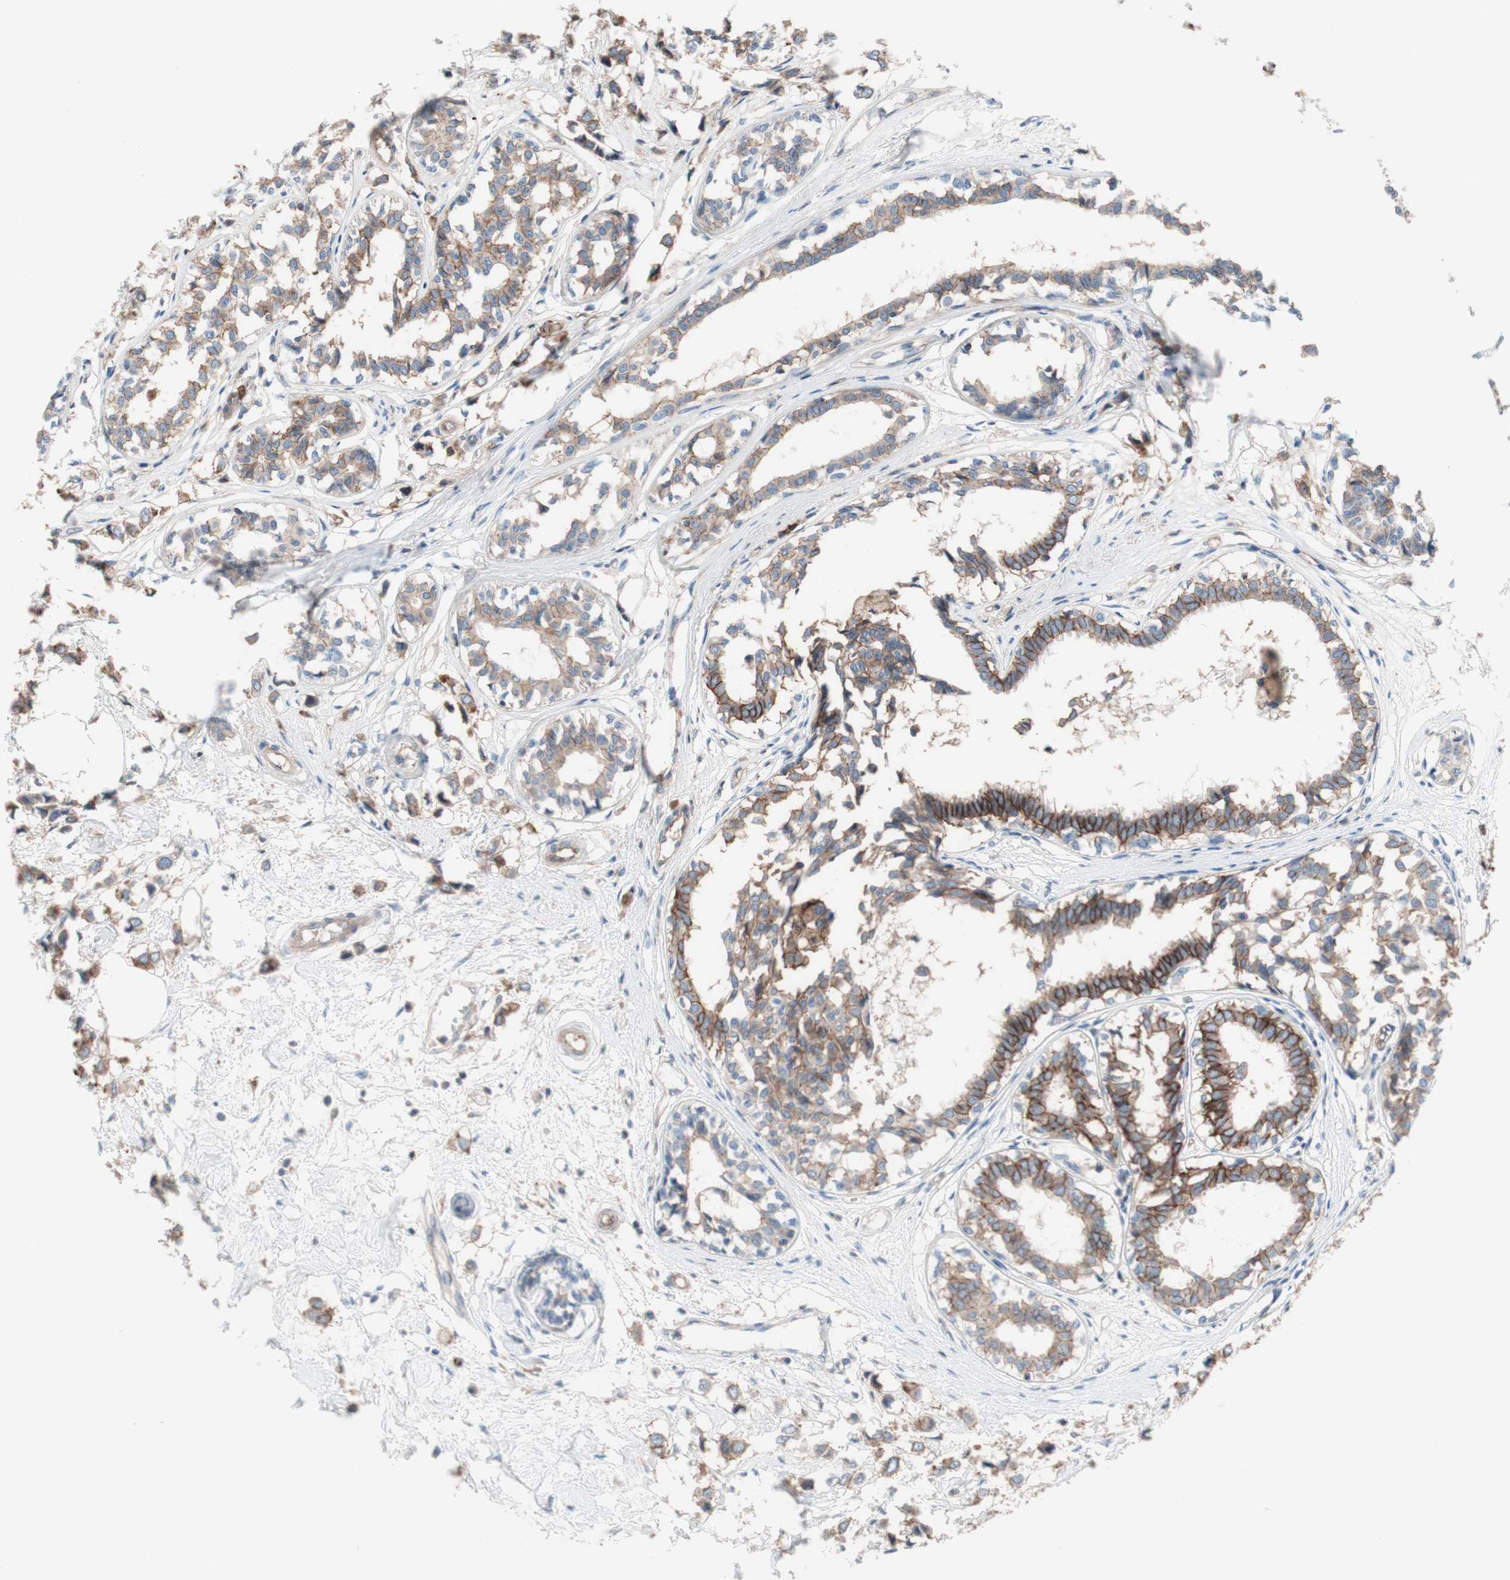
{"staining": {"intensity": "weak", "quantity": ">75%", "location": "cytoplasmic/membranous"}, "tissue": "breast cancer", "cell_type": "Tumor cells", "image_type": "cancer", "snomed": [{"axis": "morphology", "description": "Lobular carcinoma"}, {"axis": "topography", "description": "Breast"}], "caption": "Protein analysis of breast lobular carcinoma tissue shows weak cytoplasmic/membranous expression in approximately >75% of tumor cells. The protein of interest is shown in brown color, while the nuclei are stained blue.", "gene": "CD46", "patient": {"sex": "female", "age": 51}}